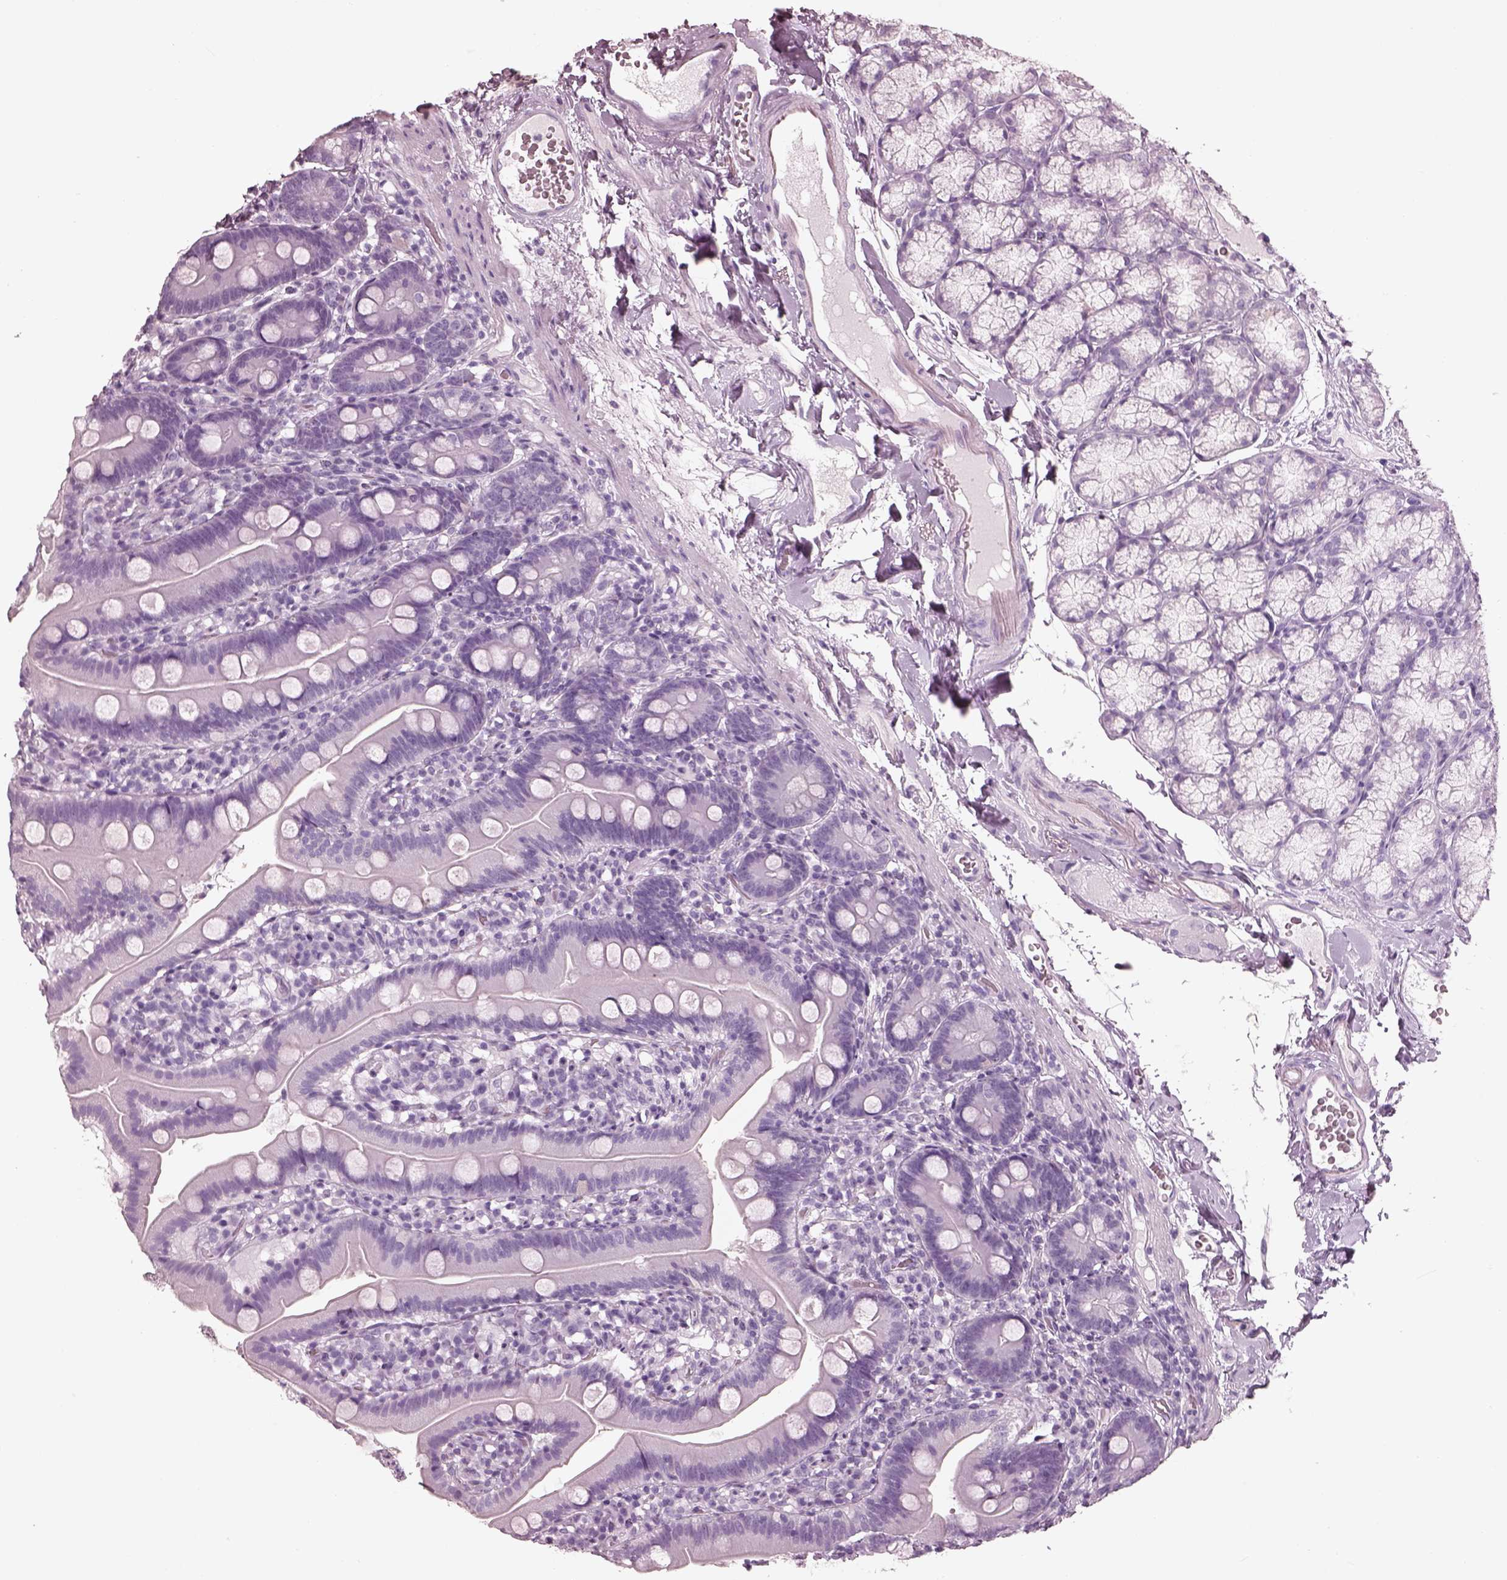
{"staining": {"intensity": "negative", "quantity": "none", "location": "none"}, "tissue": "duodenum", "cell_type": "Glandular cells", "image_type": "normal", "snomed": [{"axis": "morphology", "description": "Normal tissue, NOS"}, {"axis": "topography", "description": "Duodenum"}], "caption": "IHC image of normal human duodenum stained for a protein (brown), which exhibits no expression in glandular cells.", "gene": "FABP9", "patient": {"sex": "female", "age": 67}}